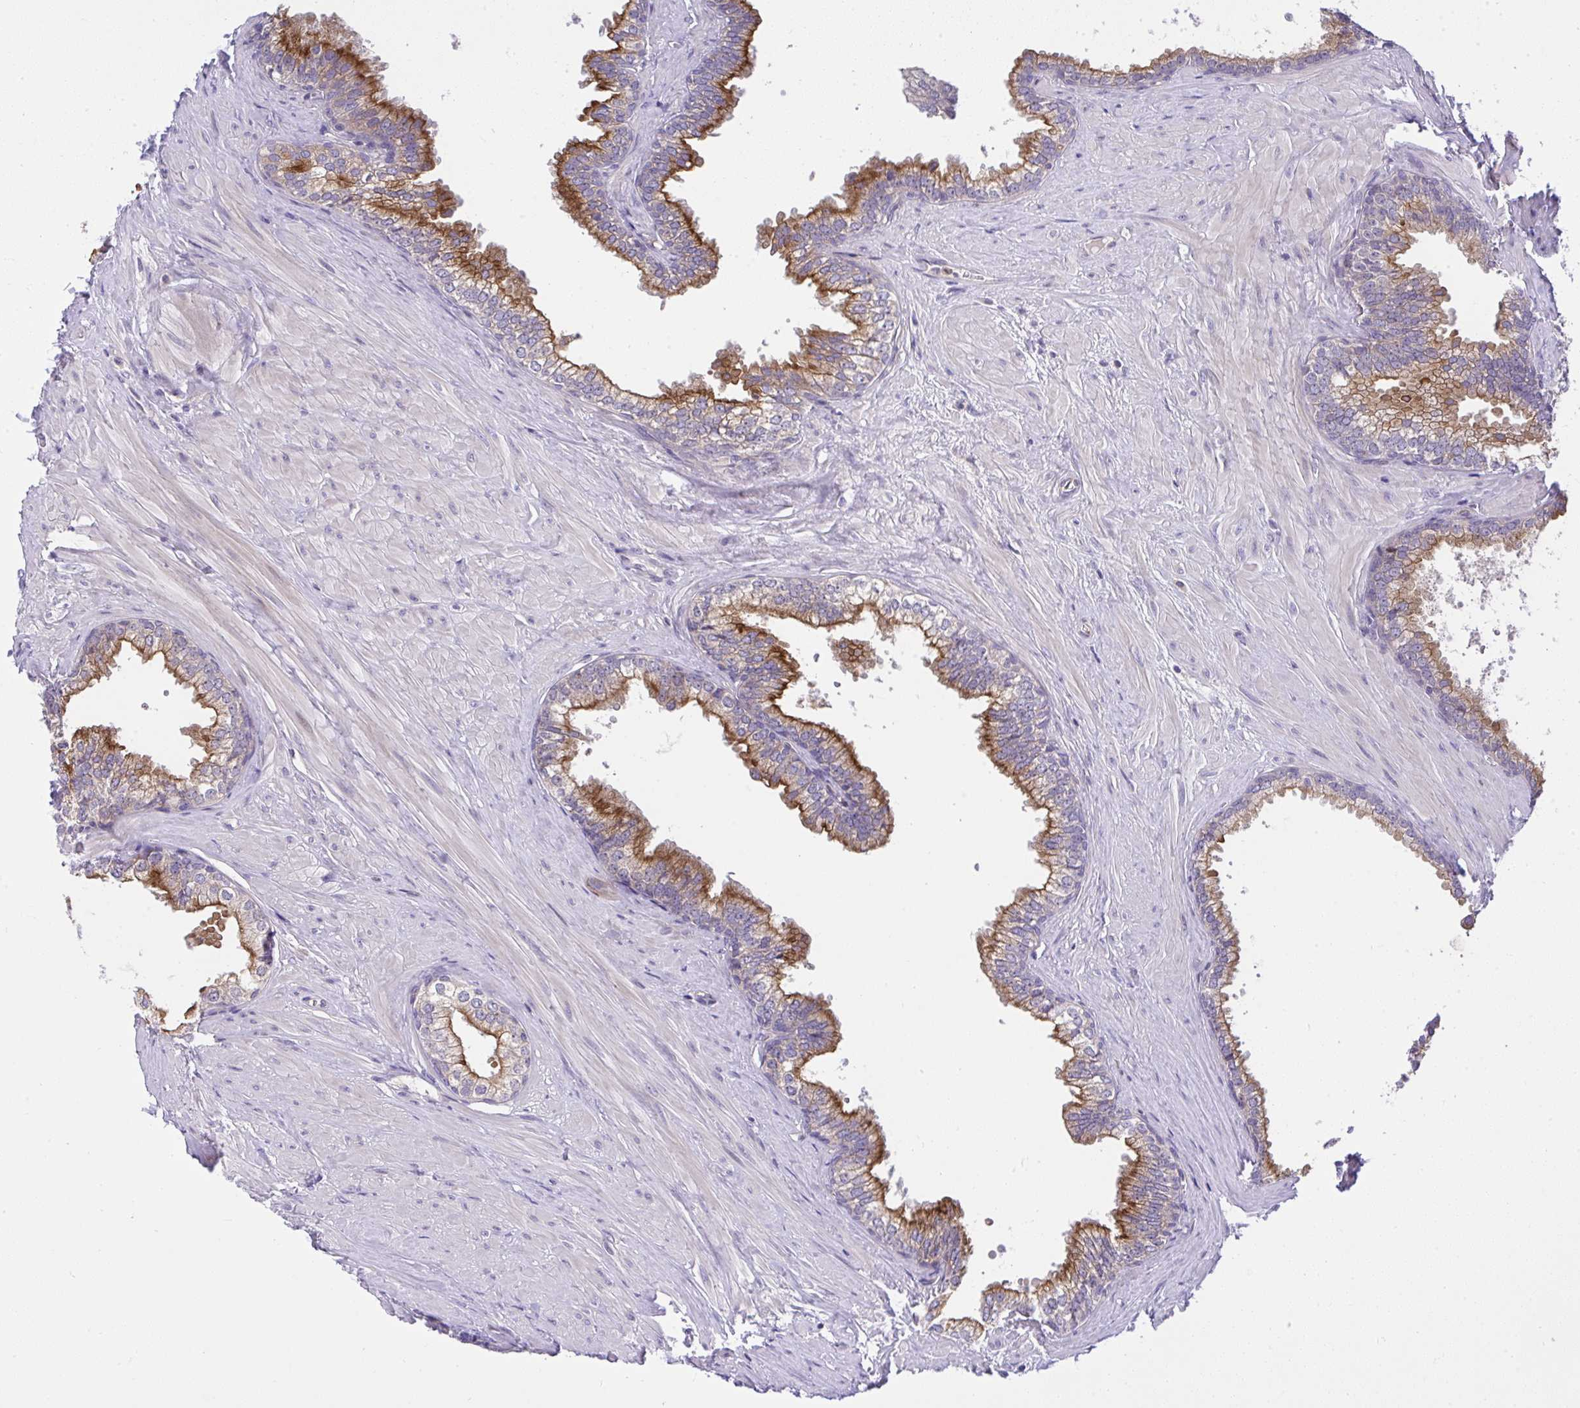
{"staining": {"intensity": "moderate", "quantity": "25%-75%", "location": "cytoplasmic/membranous"}, "tissue": "prostate", "cell_type": "Glandular cells", "image_type": "normal", "snomed": [{"axis": "morphology", "description": "Normal tissue, NOS"}, {"axis": "topography", "description": "Prostate"}, {"axis": "topography", "description": "Peripheral nerve tissue"}], "caption": "Brown immunohistochemical staining in unremarkable prostate reveals moderate cytoplasmic/membranous staining in approximately 25%-75% of glandular cells. The protein of interest is shown in brown color, while the nuclei are stained blue.", "gene": "CHIA", "patient": {"sex": "male", "age": 55}}